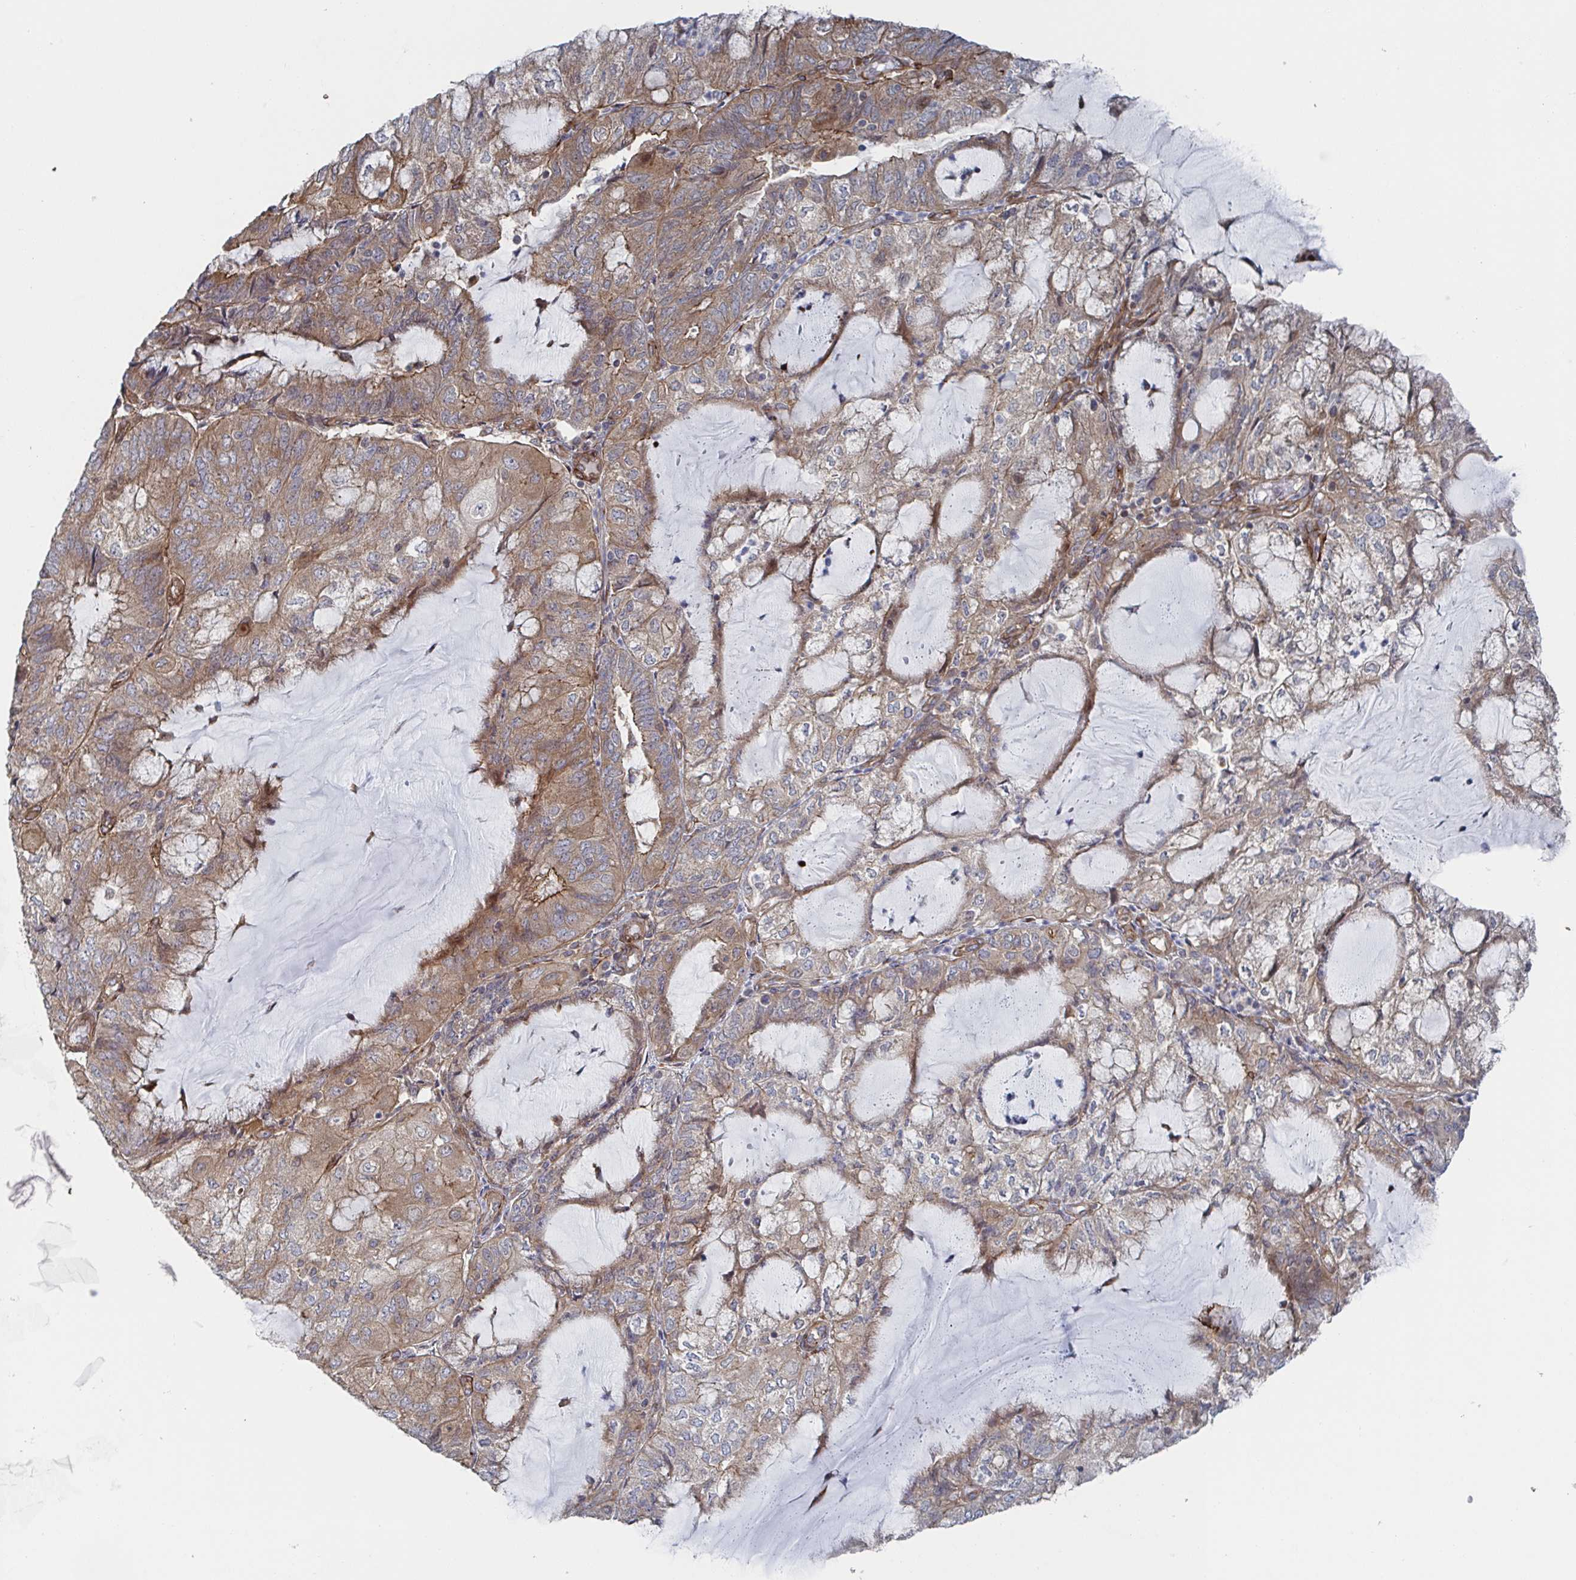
{"staining": {"intensity": "weak", "quantity": ">75%", "location": "cytoplasmic/membranous"}, "tissue": "endometrial cancer", "cell_type": "Tumor cells", "image_type": "cancer", "snomed": [{"axis": "morphology", "description": "Adenocarcinoma, NOS"}, {"axis": "topography", "description": "Endometrium"}], "caption": "Weak cytoplasmic/membranous staining for a protein is appreciated in about >75% of tumor cells of endometrial adenocarcinoma using immunohistochemistry.", "gene": "DVL3", "patient": {"sex": "female", "age": 81}}